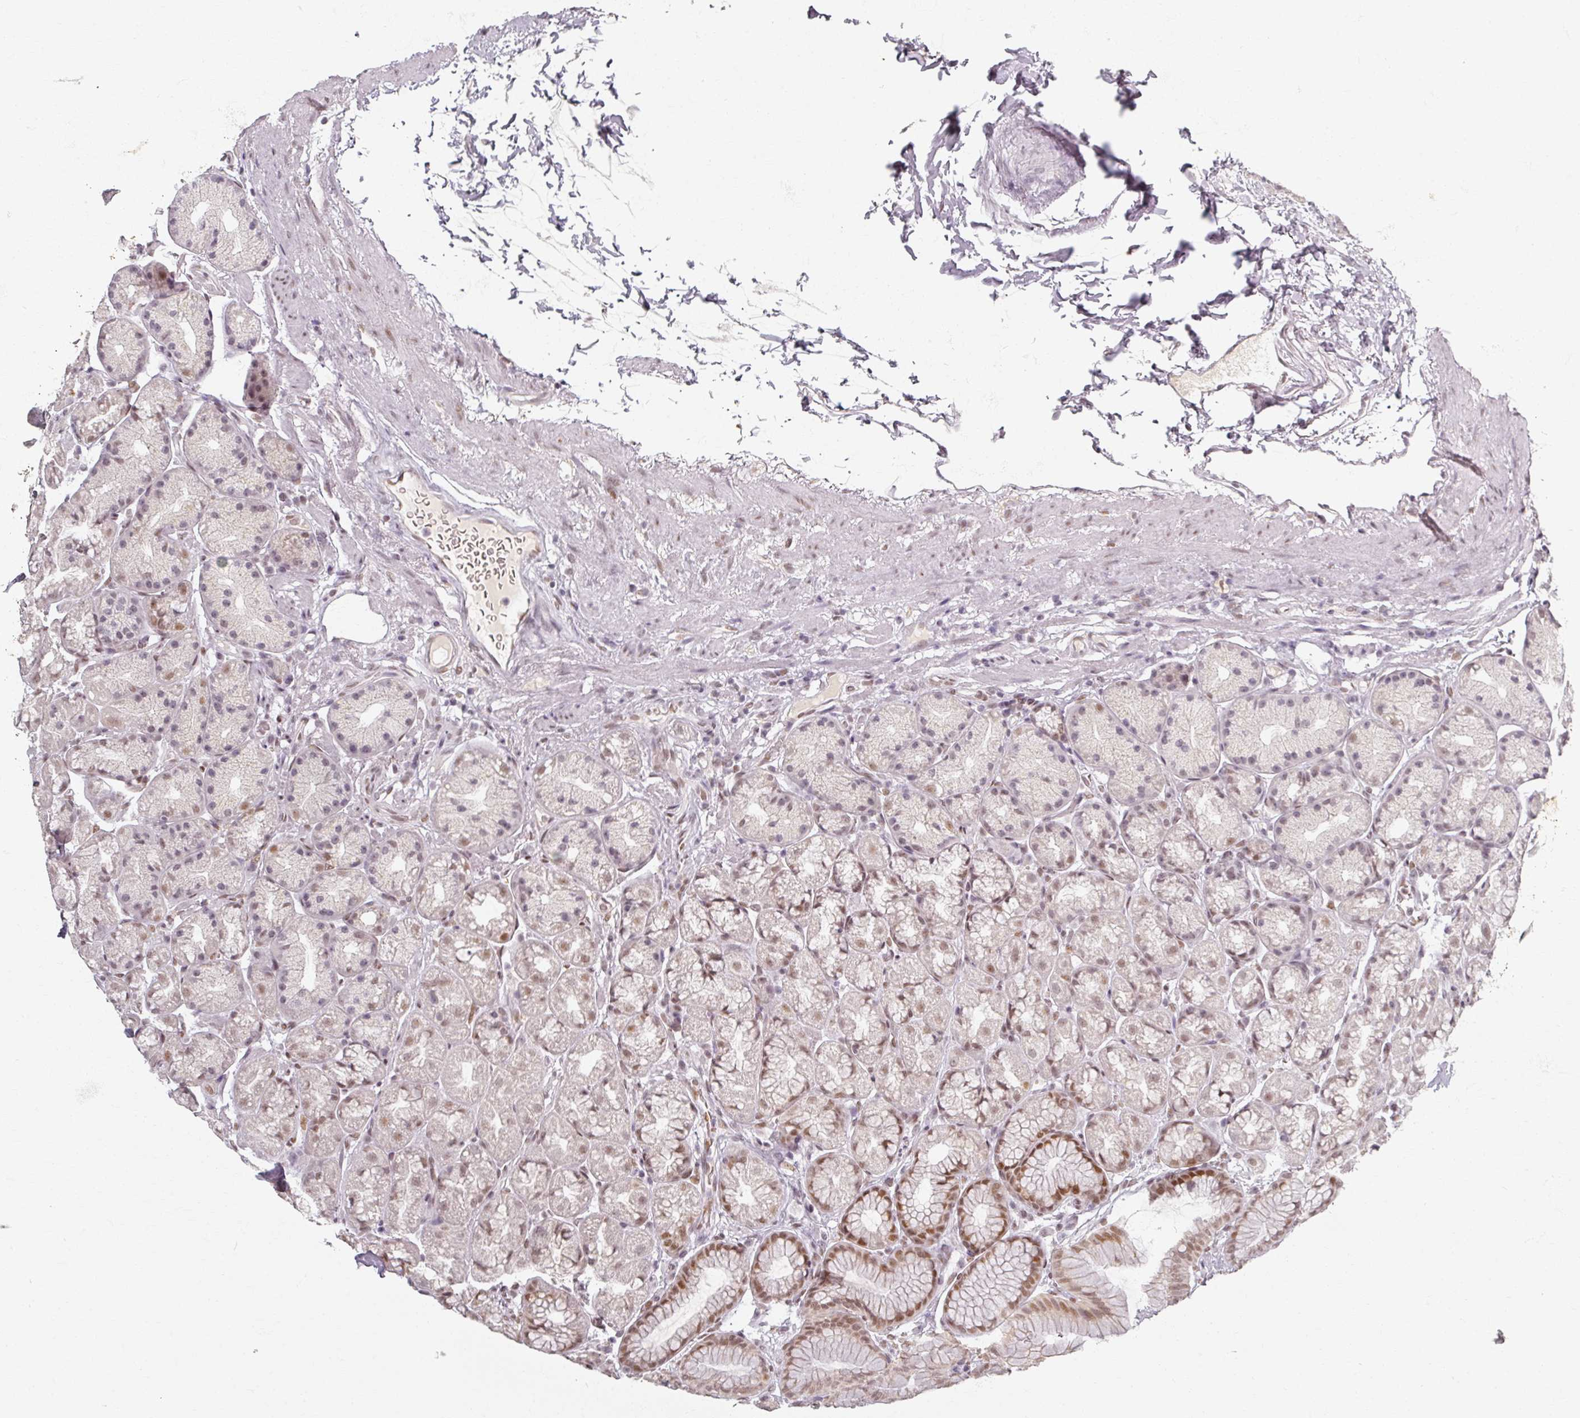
{"staining": {"intensity": "moderate", "quantity": "25%-75%", "location": "nuclear"}, "tissue": "stomach", "cell_type": "Glandular cells", "image_type": "normal", "snomed": [{"axis": "morphology", "description": "Normal tissue, NOS"}, {"axis": "topography", "description": "Stomach, lower"}], "caption": "The image shows immunohistochemical staining of normal stomach. There is moderate nuclear positivity is identified in about 25%-75% of glandular cells.", "gene": "RIPOR3", "patient": {"sex": "male", "age": 67}}